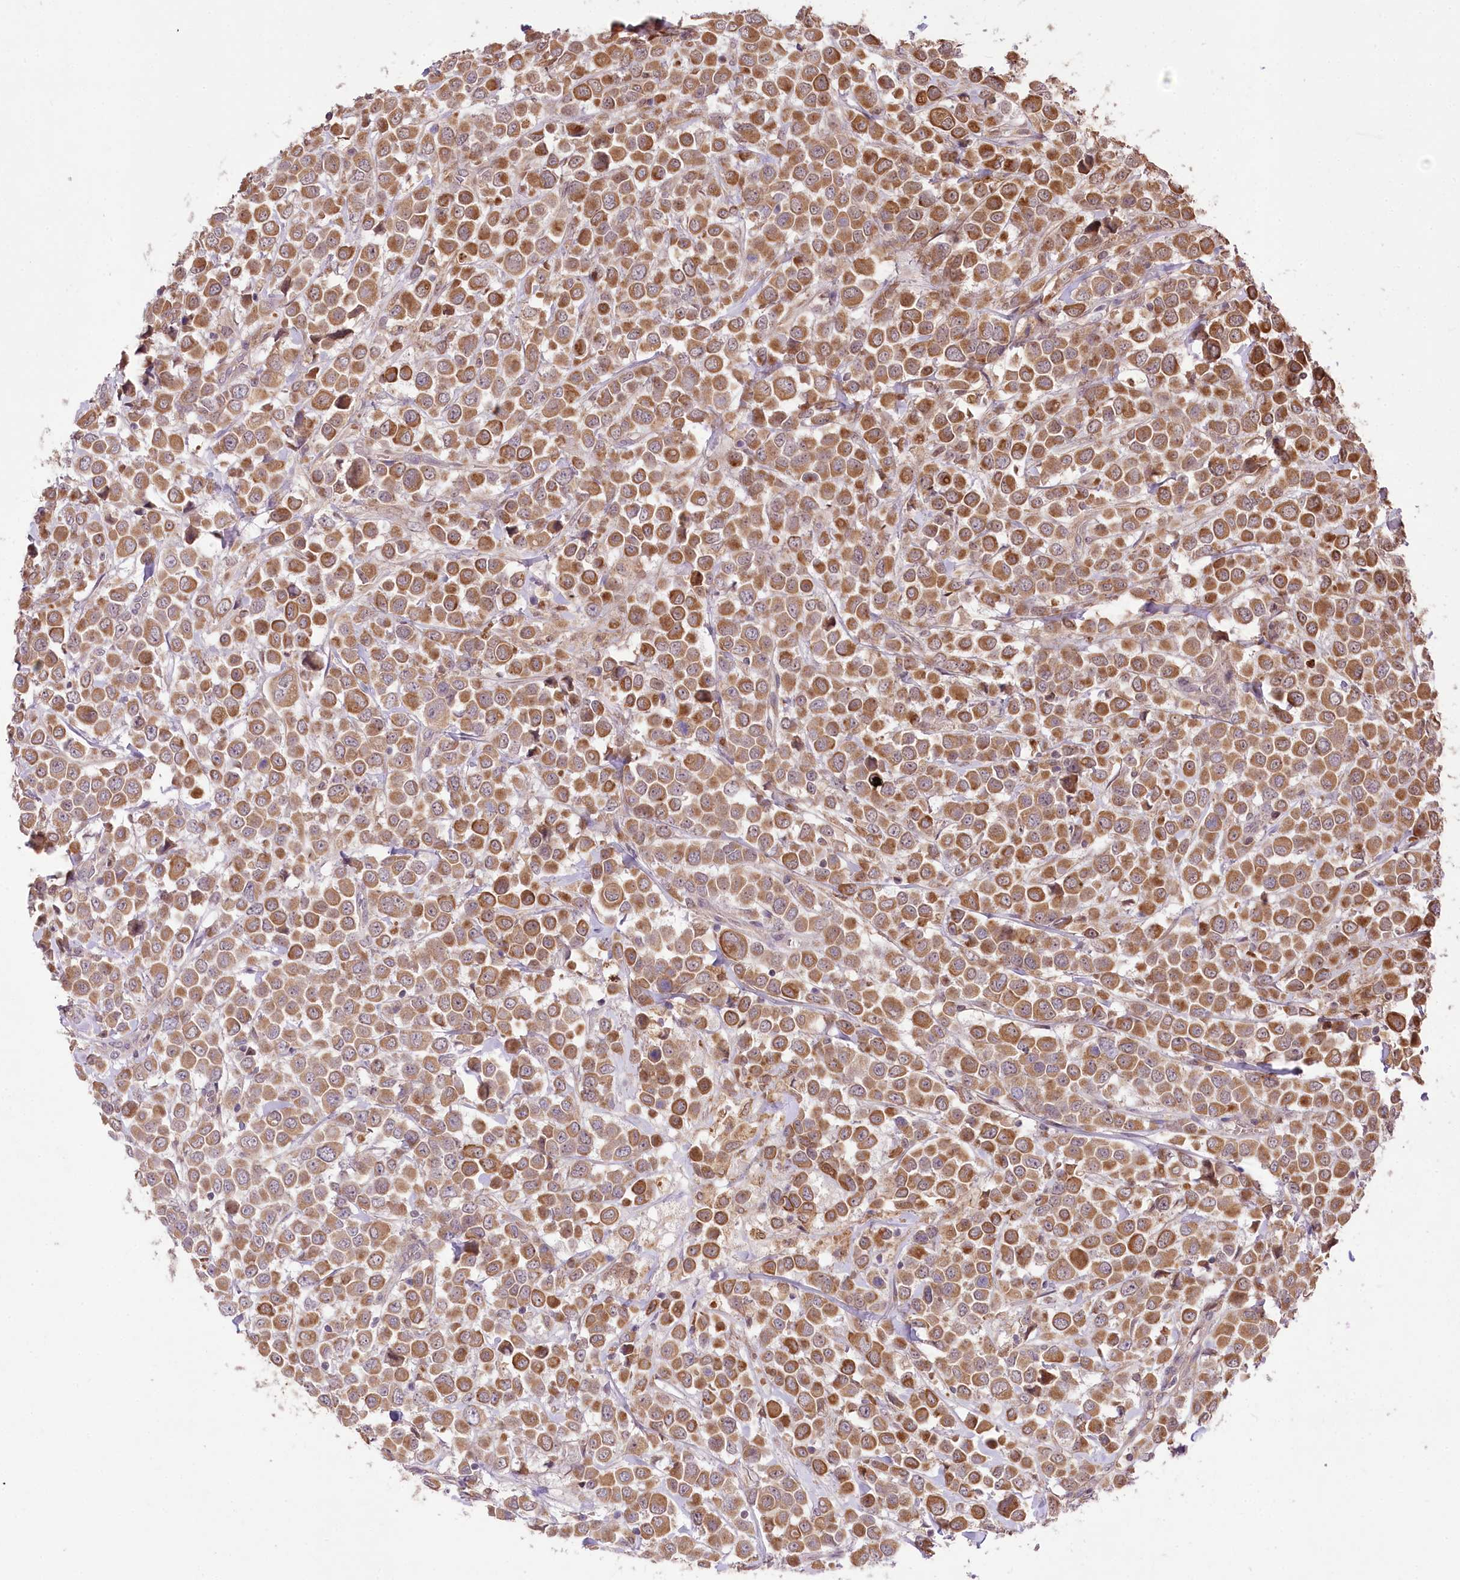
{"staining": {"intensity": "strong", "quantity": ">75%", "location": "cytoplasmic/membranous"}, "tissue": "breast cancer", "cell_type": "Tumor cells", "image_type": "cancer", "snomed": [{"axis": "morphology", "description": "Duct carcinoma"}, {"axis": "topography", "description": "Breast"}], "caption": "Protein staining demonstrates strong cytoplasmic/membranous expression in about >75% of tumor cells in breast cancer.", "gene": "HELT", "patient": {"sex": "female", "age": 61}}